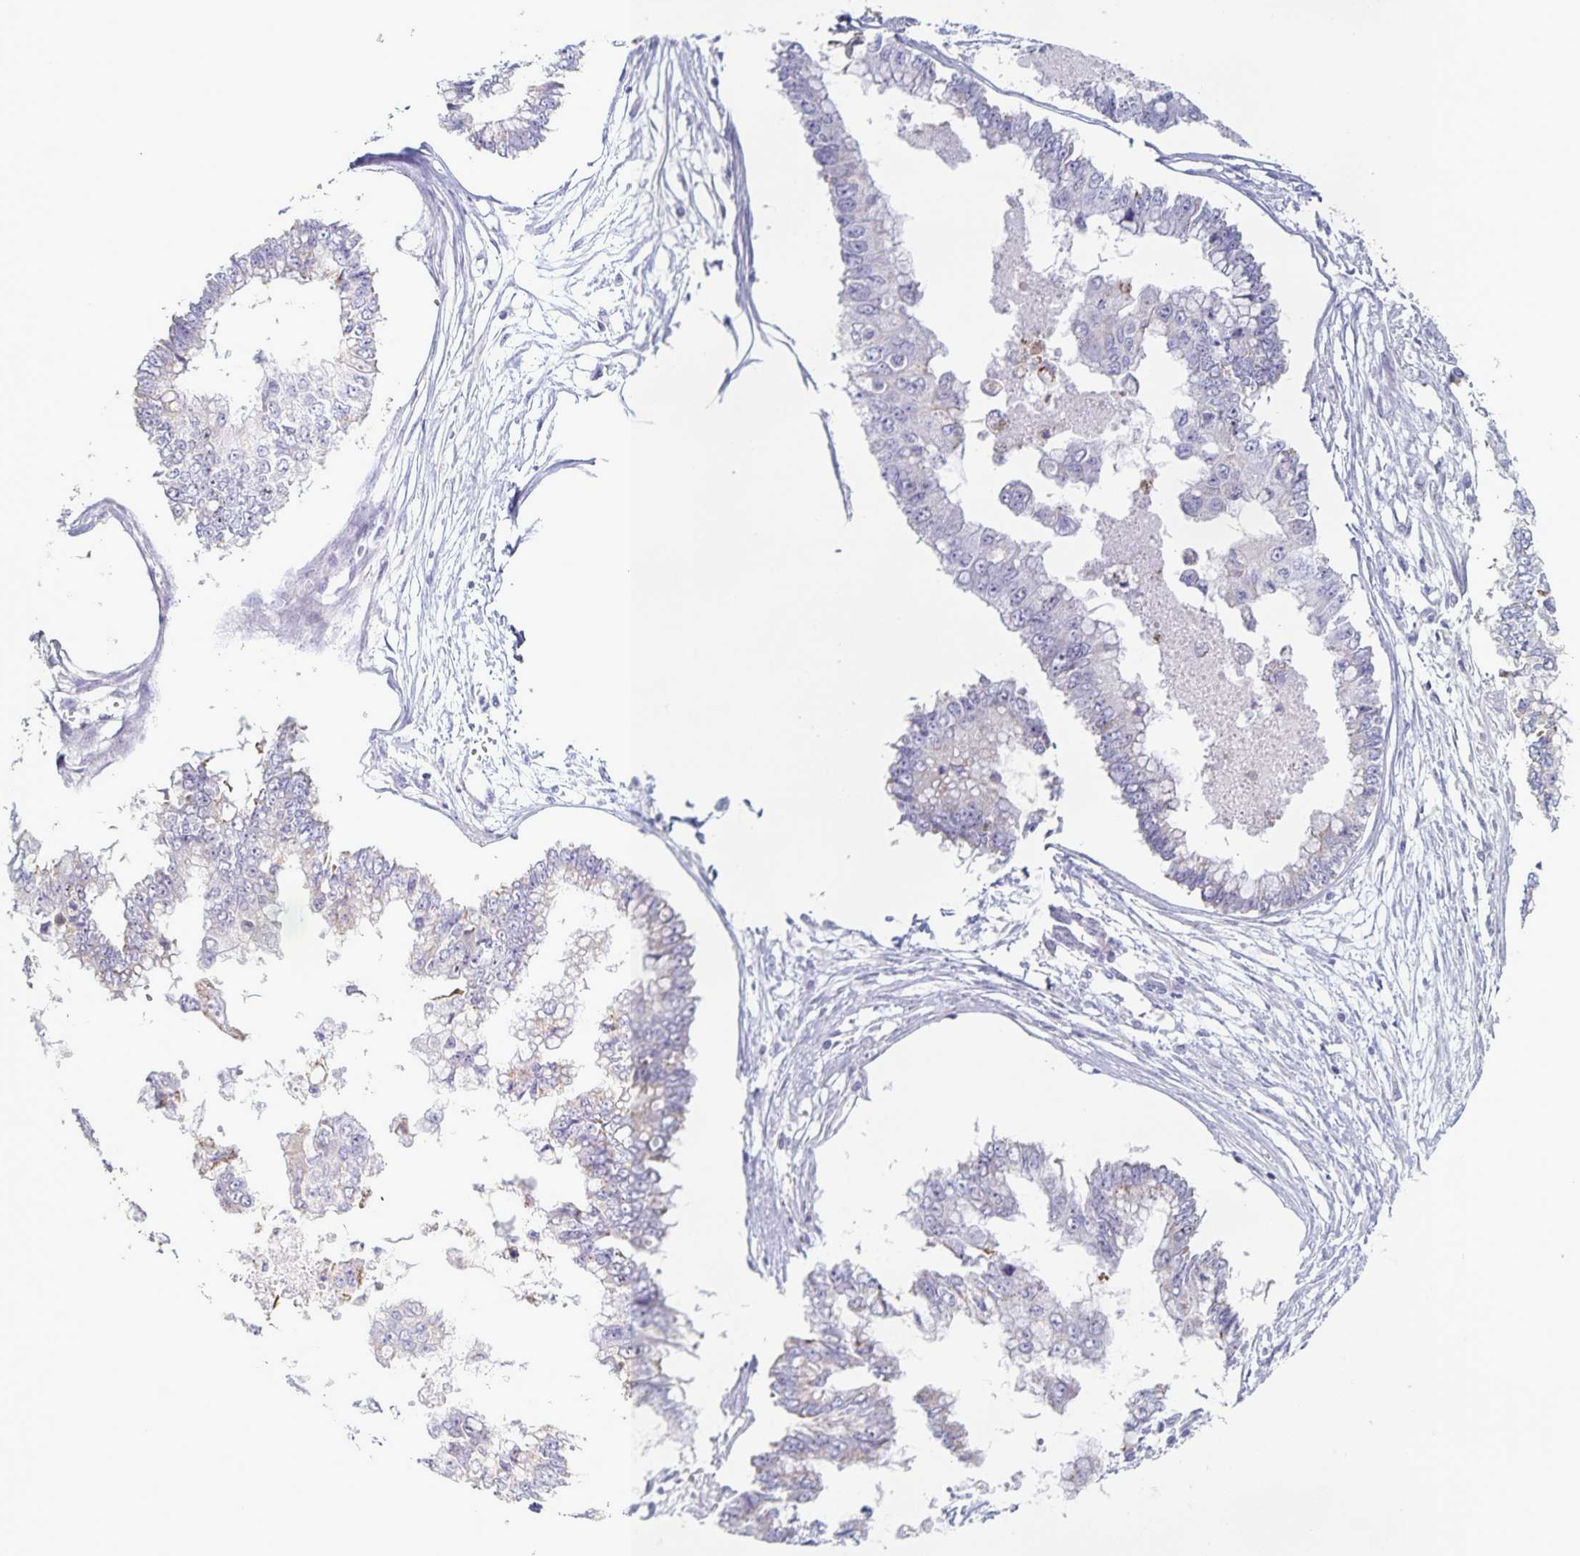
{"staining": {"intensity": "negative", "quantity": "none", "location": "none"}, "tissue": "ovarian cancer", "cell_type": "Tumor cells", "image_type": "cancer", "snomed": [{"axis": "morphology", "description": "Cystadenocarcinoma, mucinous, NOS"}, {"axis": "topography", "description": "Ovary"}], "caption": "Immunohistochemistry (IHC) image of neoplastic tissue: human ovarian cancer stained with DAB demonstrates no significant protein expression in tumor cells. Brightfield microscopy of IHC stained with DAB (3,3'-diaminobenzidine) (brown) and hematoxylin (blue), captured at high magnification.", "gene": "CENPH", "patient": {"sex": "female", "age": 72}}